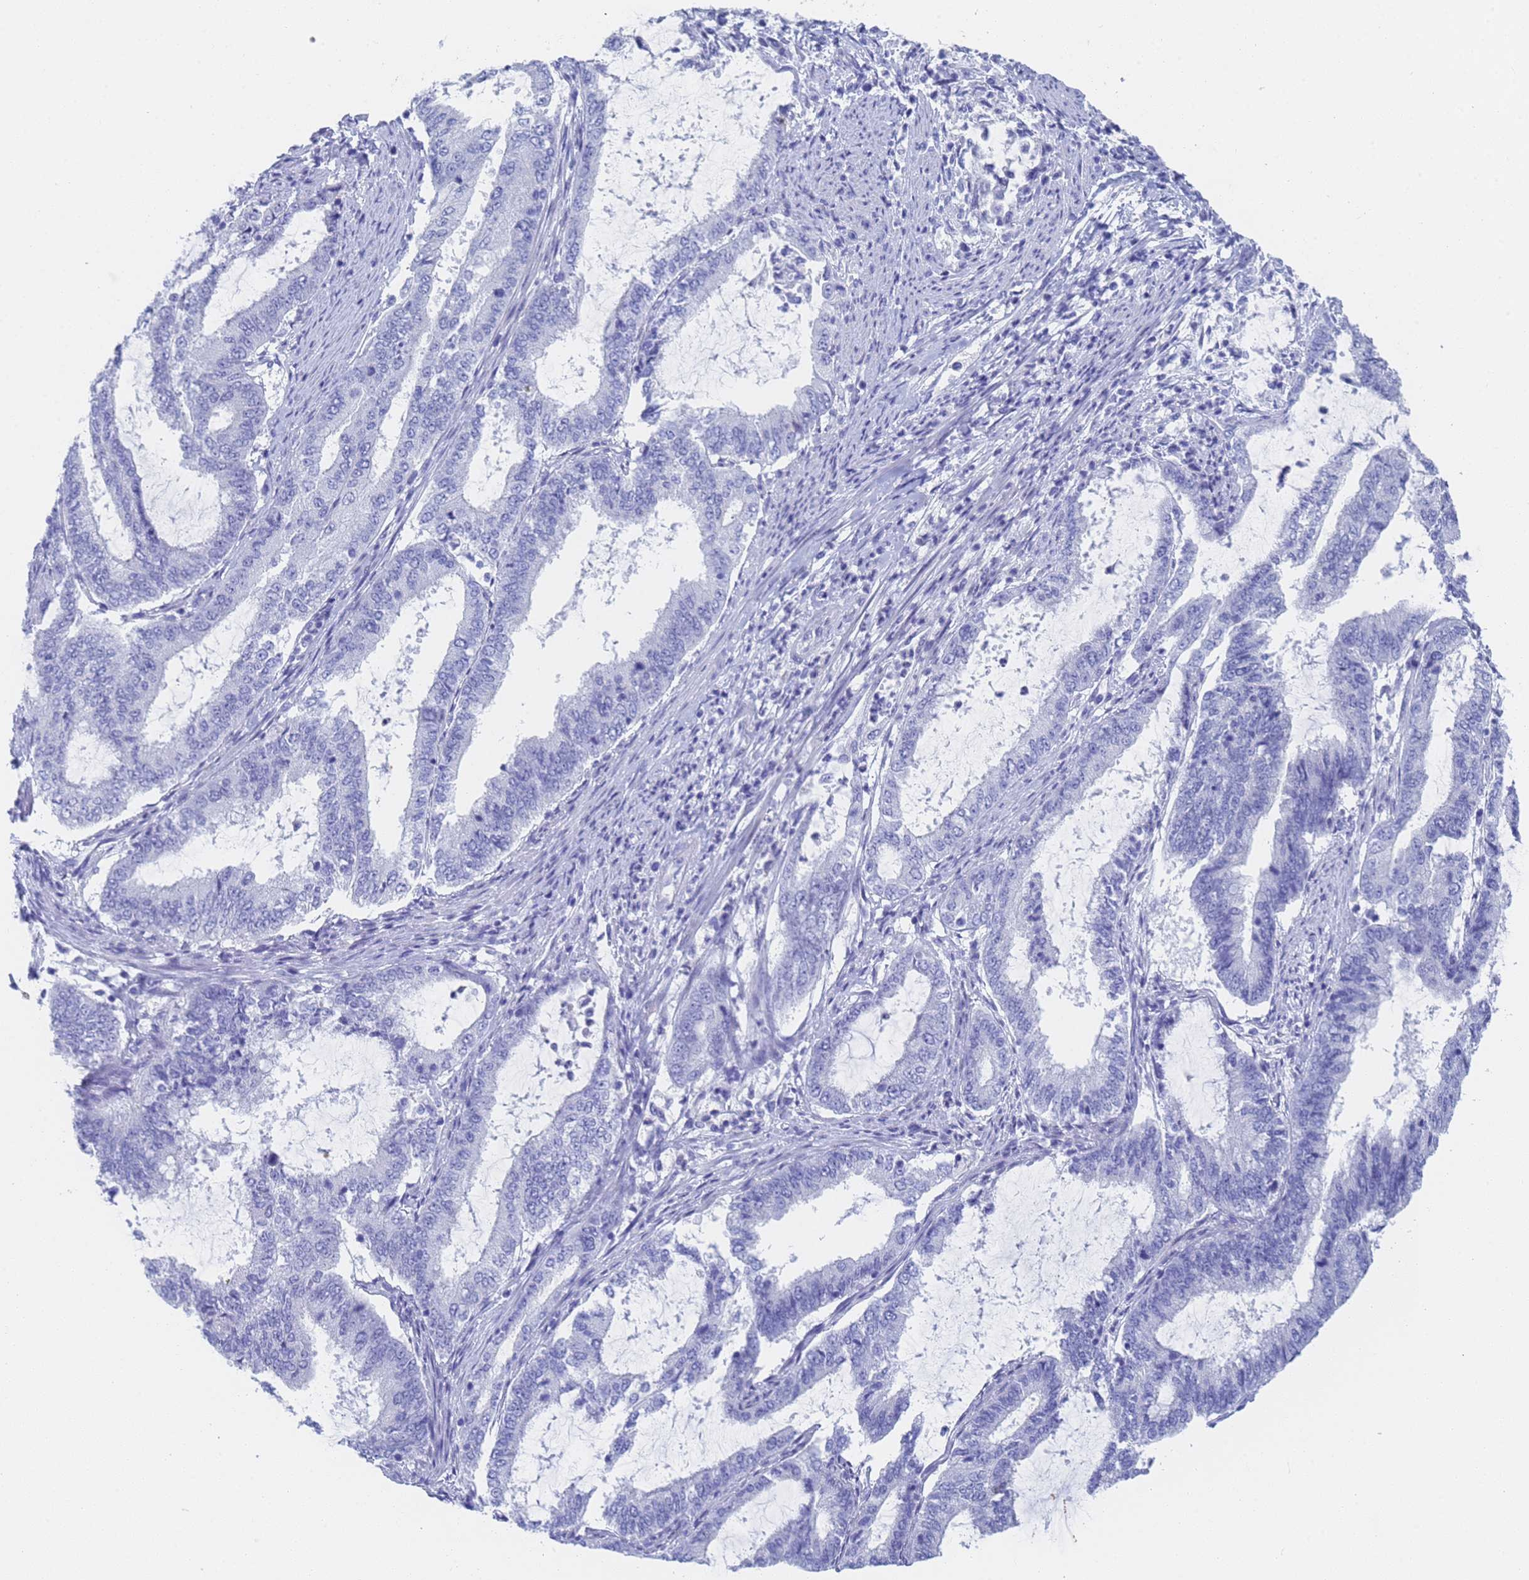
{"staining": {"intensity": "negative", "quantity": "none", "location": "none"}, "tissue": "endometrial cancer", "cell_type": "Tumor cells", "image_type": "cancer", "snomed": [{"axis": "morphology", "description": "Adenocarcinoma, NOS"}, {"axis": "topography", "description": "Endometrium"}], "caption": "Tumor cells are negative for protein expression in human adenocarcinoma (endometrial). (DAB IHC with hematoxylin counter stain).", "gene": "STATH", "patient": {"sex": "female", "age": 51}}